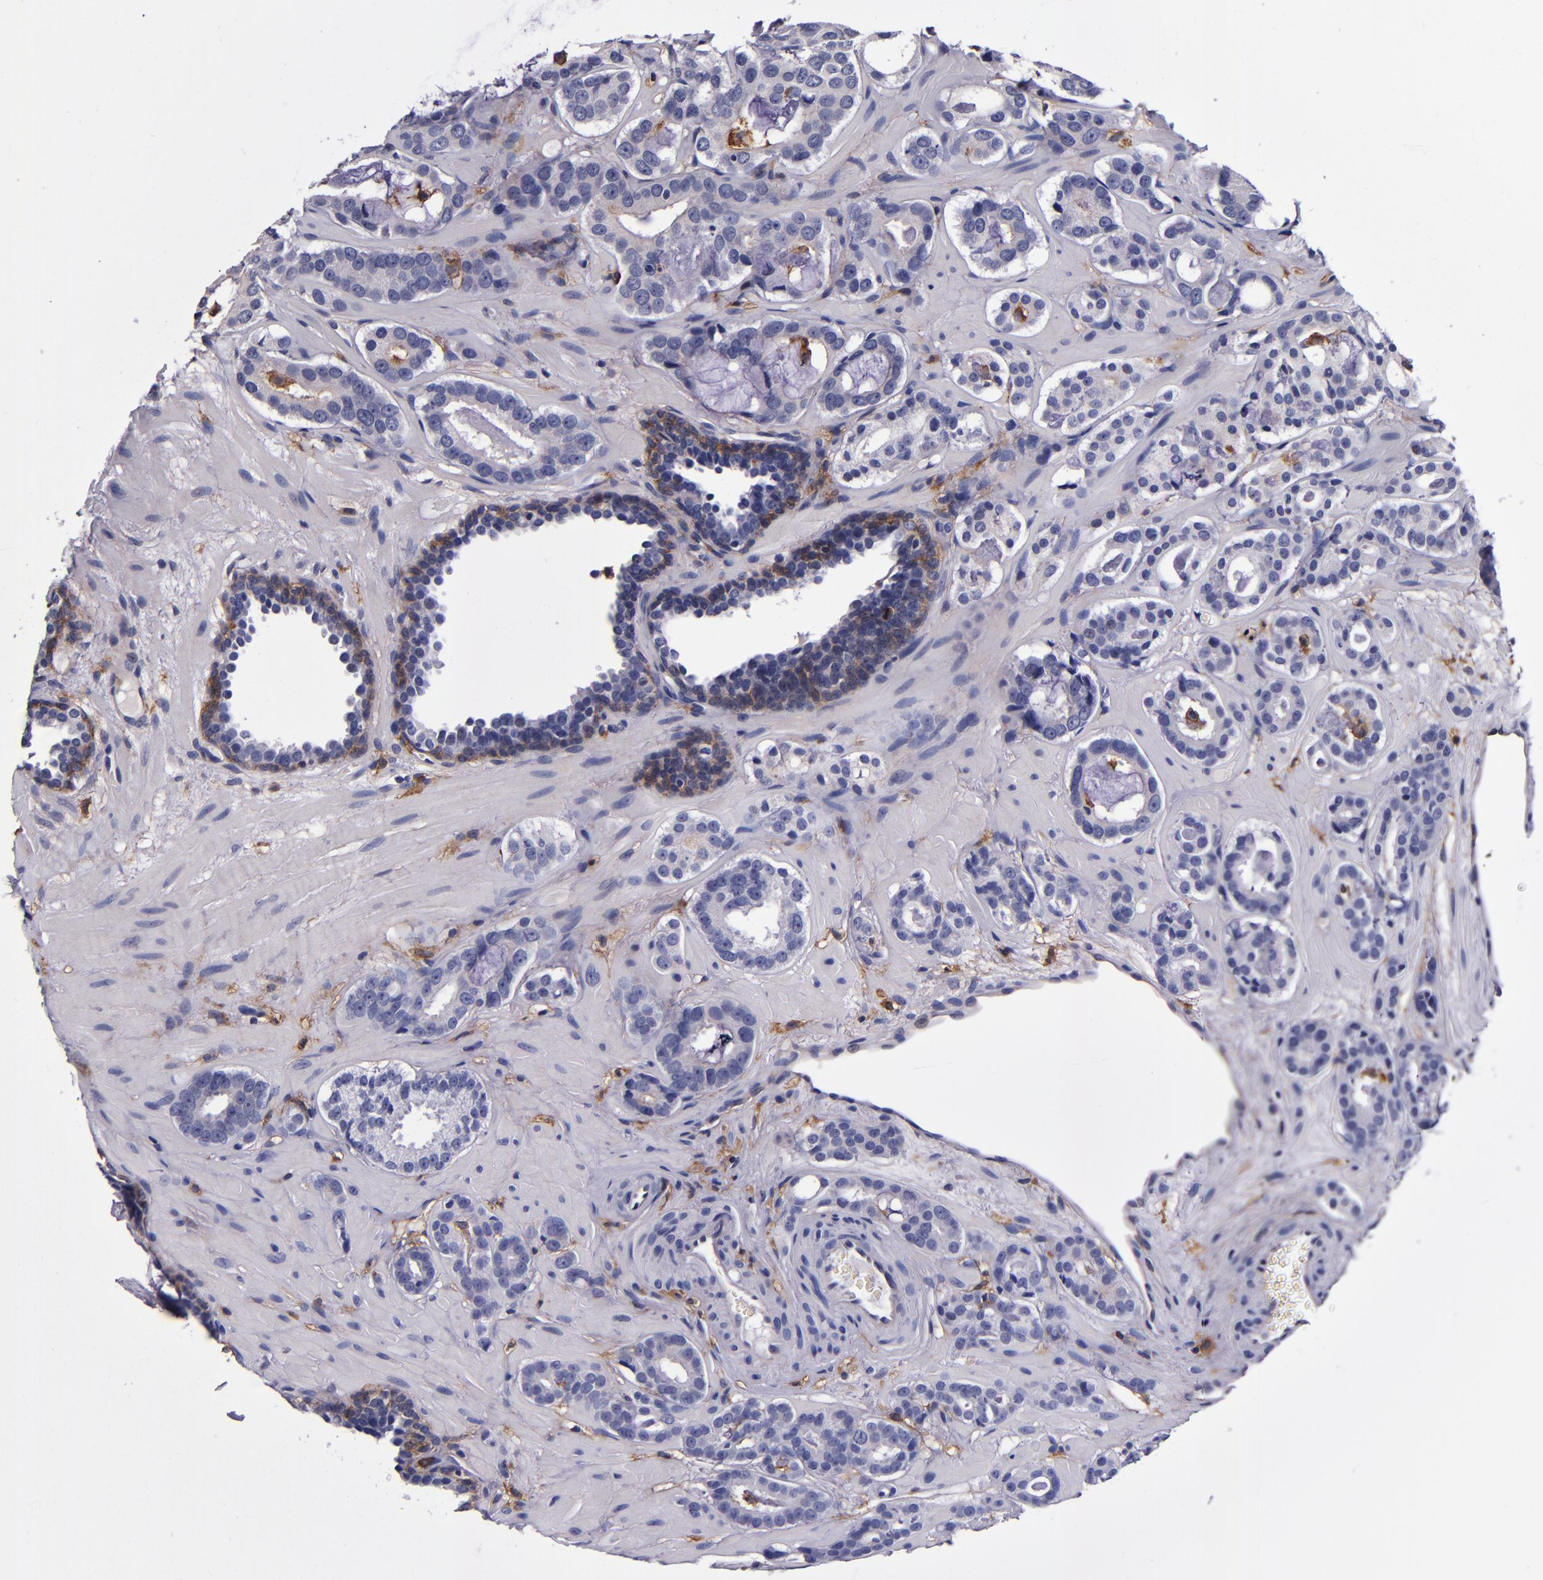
{"staining": {"intensity": "negative", "quantity": "none", "location": "none"}, "tissue": "prostate cancer", "cell_type": "Tumor cells", "image_type": "cancer", "snomed": [{"axis": "morphology", "description": "Adenocarcinoma, Low grade"}, {"axis": "topography", "description": "Prostate"}], "caption": "A photomicrograph of prostate cancer stained for a protein demonstrates no brown staining in tumor cells. (DAB (3,3'-diaminobenzidine) immunohistochemistry with hematoxylin counter stain).", "gene": "SIRPA", "patient": {"sex": "male", "age": 57}}